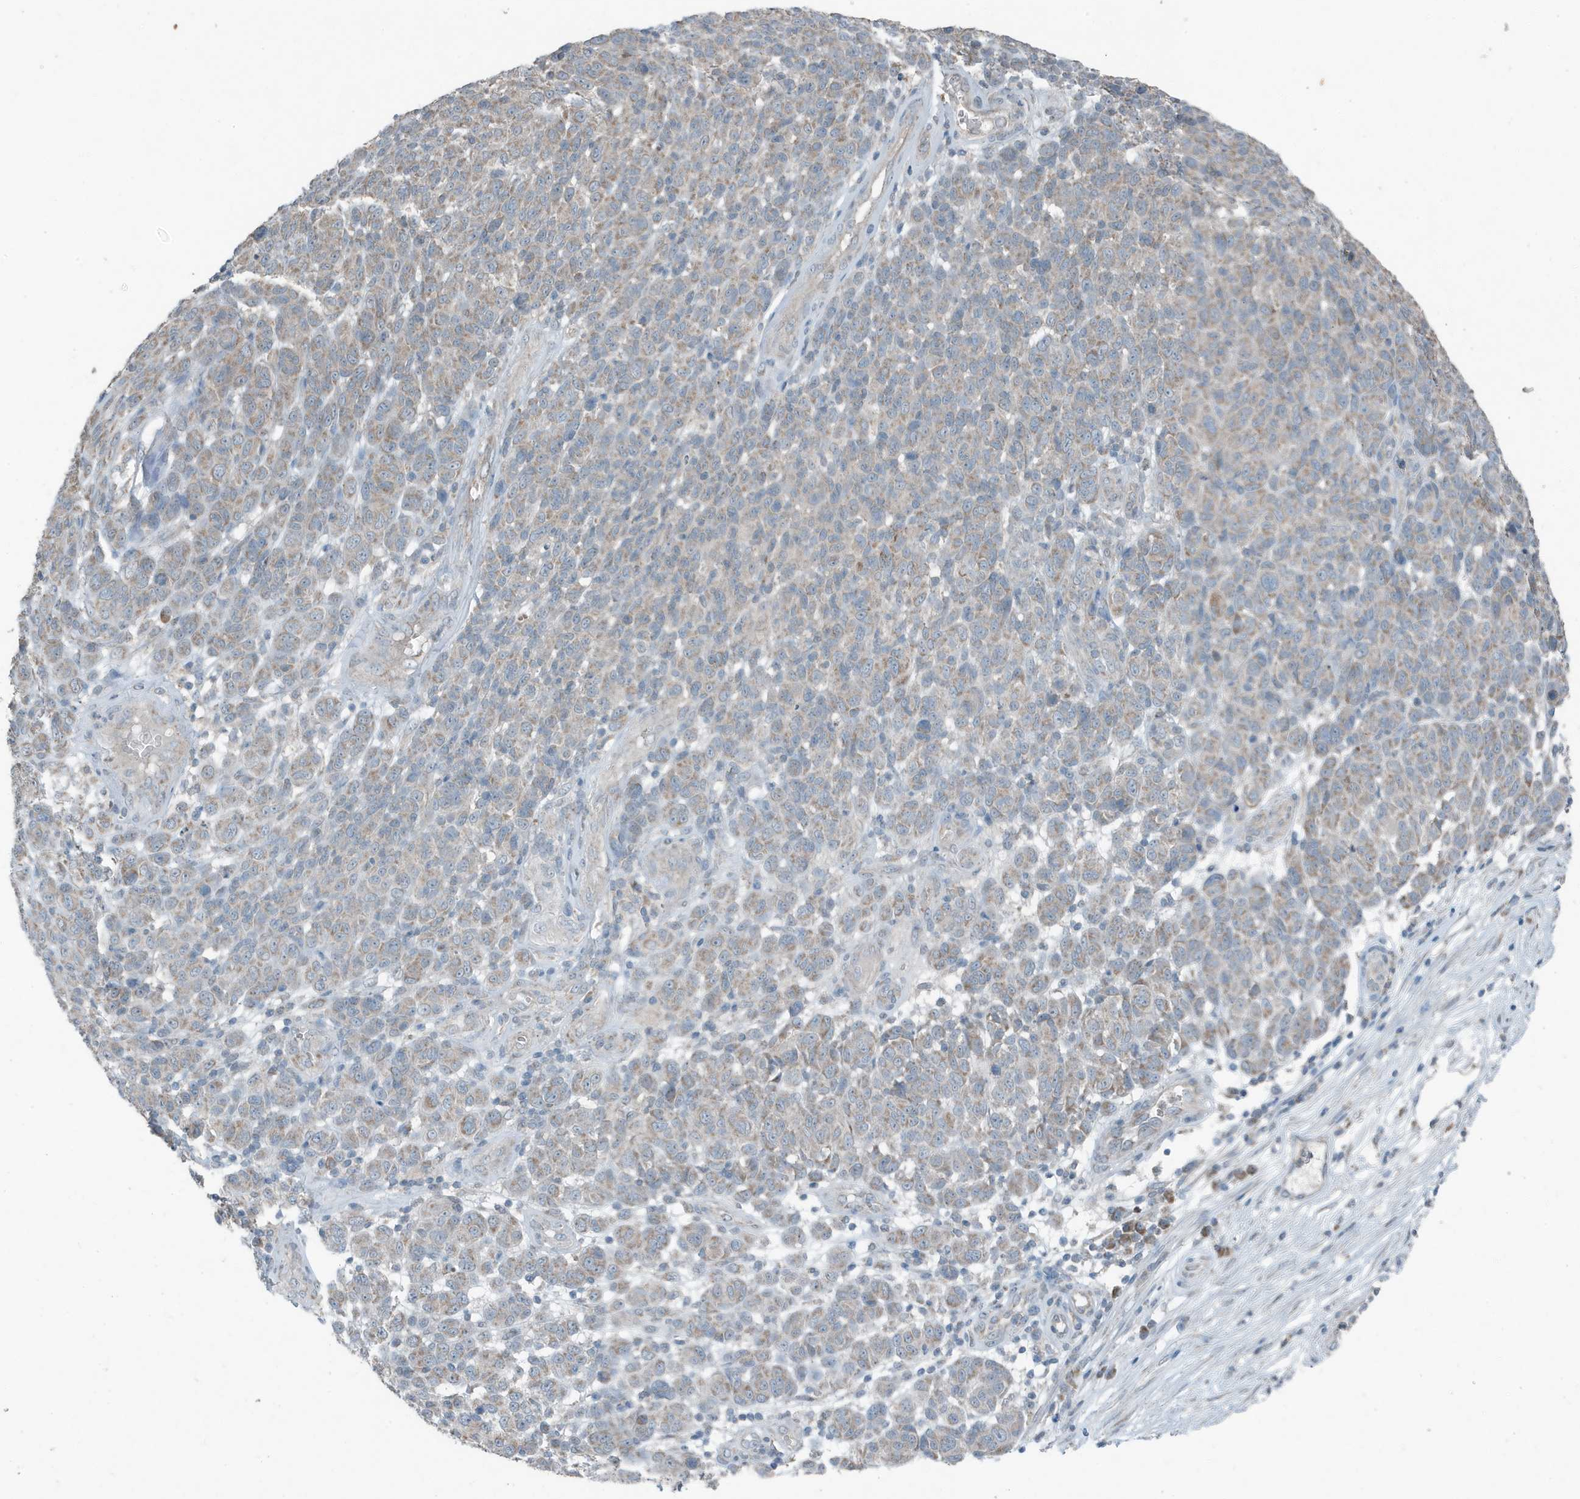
{"staining": {"intensity": "weak", "quantity": "25%-75%", "location": "cytoplasmic/membranous"}, "tissue": "melanoma", "cell_type": "Tumor cells", "image_type": "cancer", "snomed": [{"axis": "morphology", "description": "Malignant melanoma, NOS"}, {"axis": "topography", "description": "Skin"}], "caption": "The histopathology image displays staining of melanoma, revealing weak cytoplasmic/membranous protein positivity (brown color) within tumor cells.", "gene": "MT-CYB", "patient": {"sex": "male", "age": 49}}